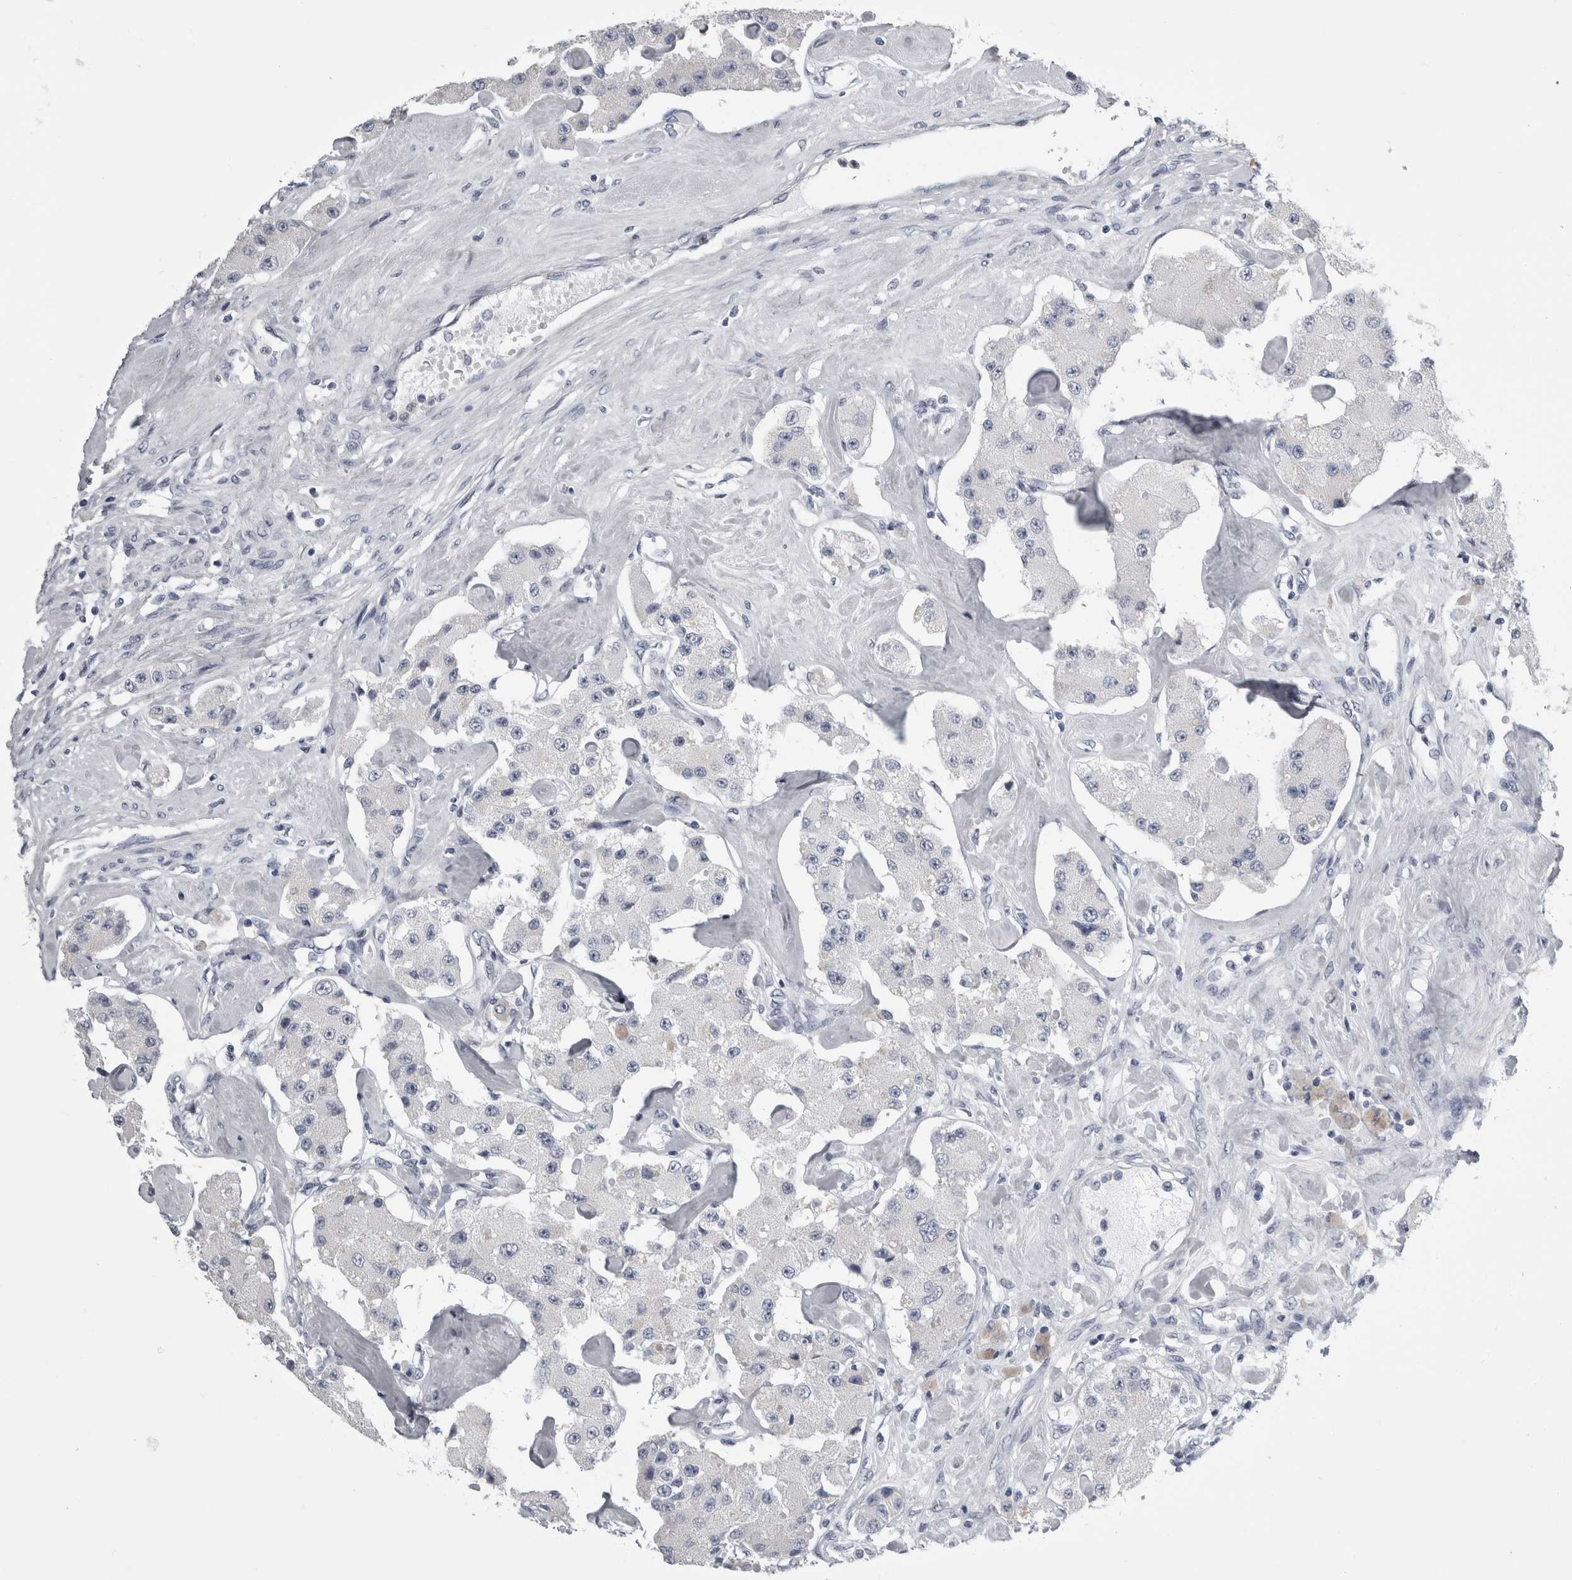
{"staining": {"intensity": "negative", "quantity": "none", "location": "none"}, "tissue": "carcinoid", "cell_type": "Tumor cells", "image_type": "cancer", "snomed": [{"axis": "morphology", "description": "Carcinoid, malignant, NOS"}, {"axis": "topography", "description": "Pancreas"}], "caption": "Tumor cells are negative for brown protein staining in malignant carcinoid.", "gene": "ALDH8A1", "patient": {"sex": "male", "age": 41}}